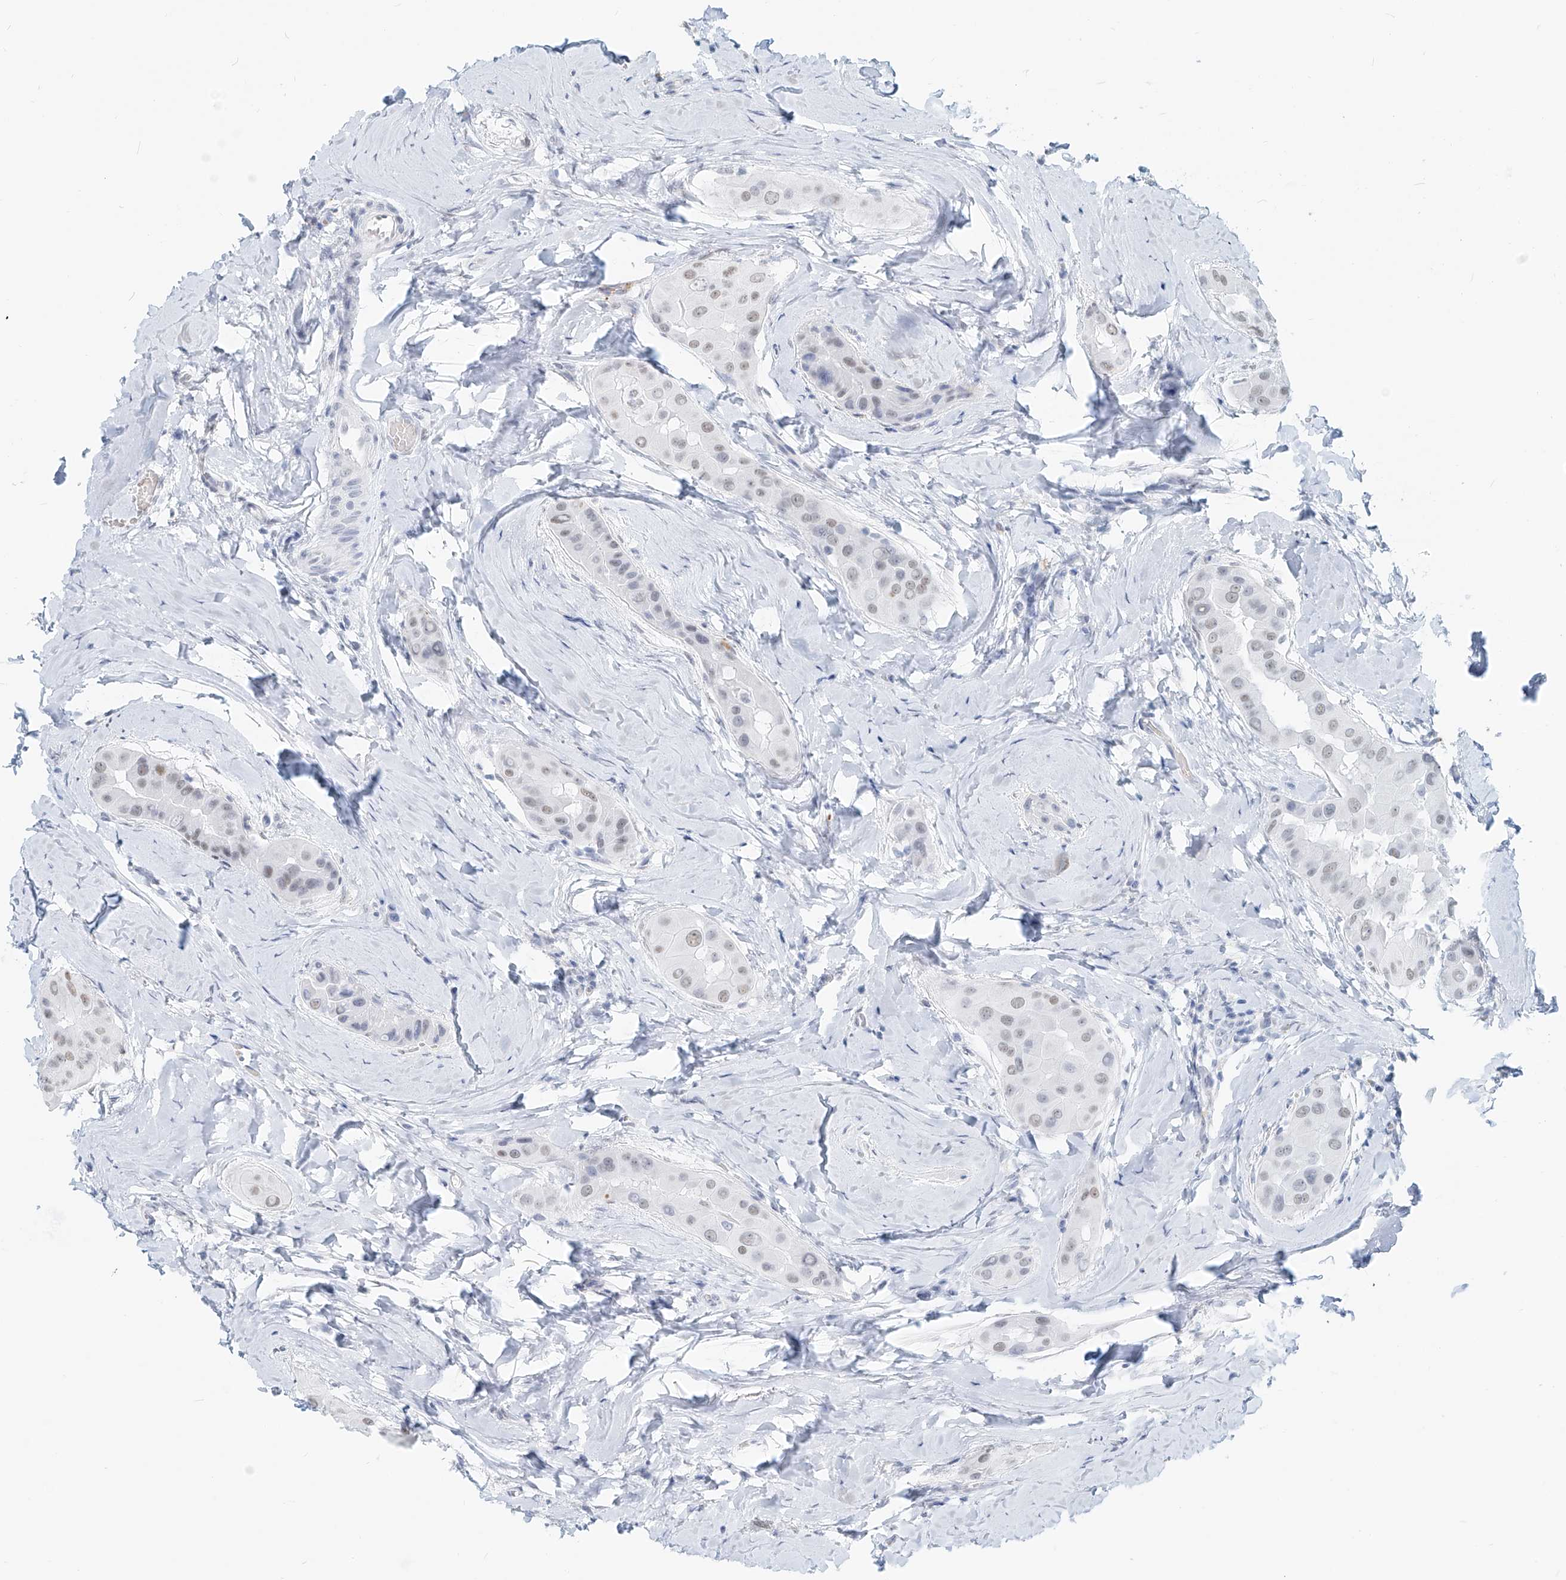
{"staining": {"intensity": "weak", "quantity": "<25%", "location": "nuclear"}, "tissue": "thyroid cancer", "cell_type": "Tumor cells", "image_type": "cancer", "snomed": [{"axis": "morphology", "description": "Papillary adenocarcinoma, NOS"}, {"axis": "topography", "description": "Thyroid gland"}], "caption": "The micrograph demonstrates no significant expression in tumor cells of papillary adenocarcinoma (thyroid).", "gene": "SASH1", "patient": {"sex": "male", "age": 33}}